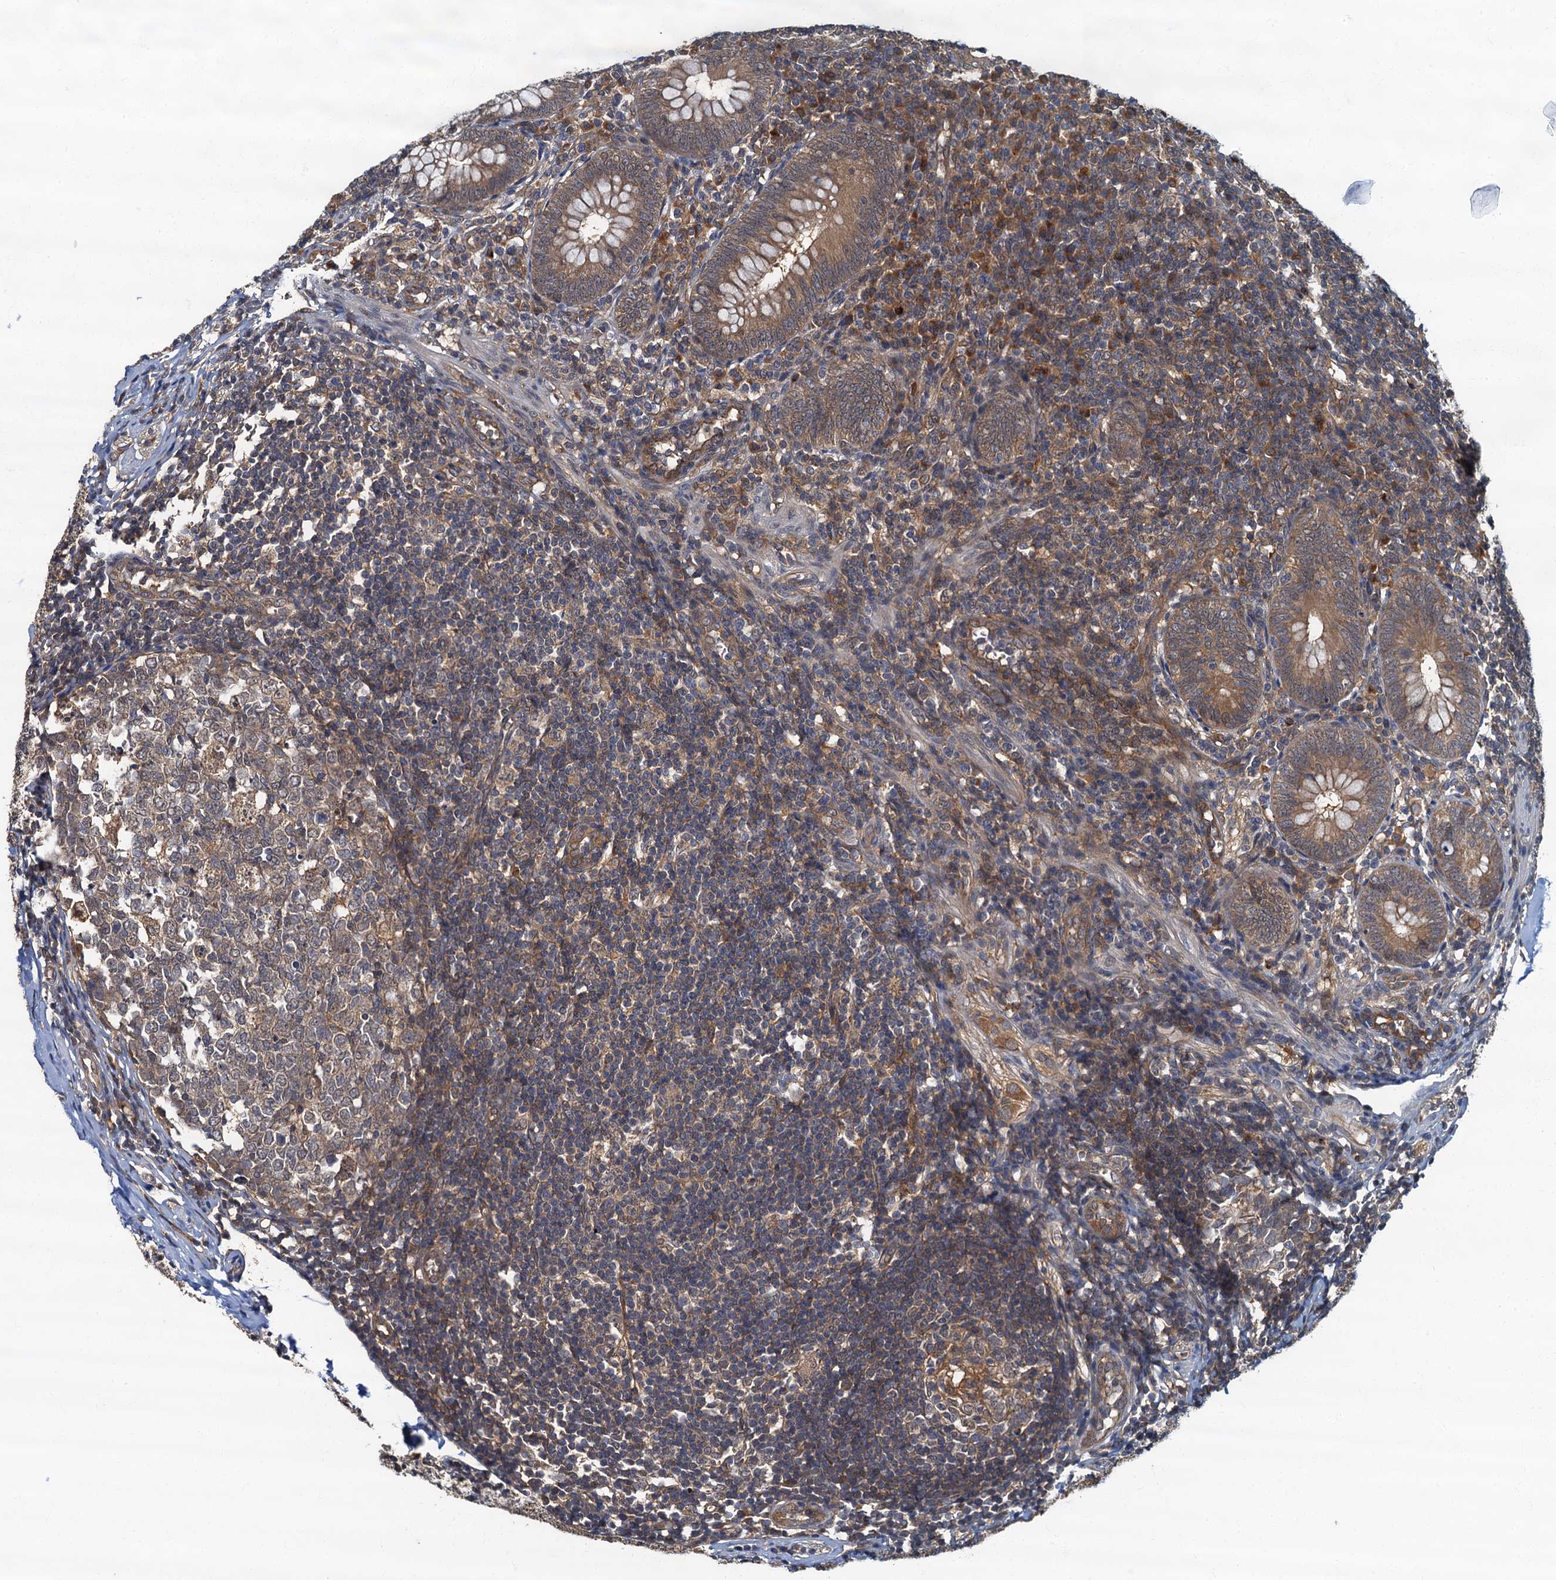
{"staining": {"intensity": "moderate", "quantity": ">75%", "location": "cytoplasmic/membranous"}, "tissue": "appendix", "cell_type": "Glandular cells", "image_type": "normal", "snomed": [{"axis": "morphology", "description": "Normal tissue, NOS"}, {"axis": "topography", "description": "Appendix"}], "caption": "Protein staining reveals moderate cytoplasmic/membranous staining in about >75% of glandular cells in normal appendix.", "gene": "TBCK", "patient": {"sex": "male", "age": 14}}